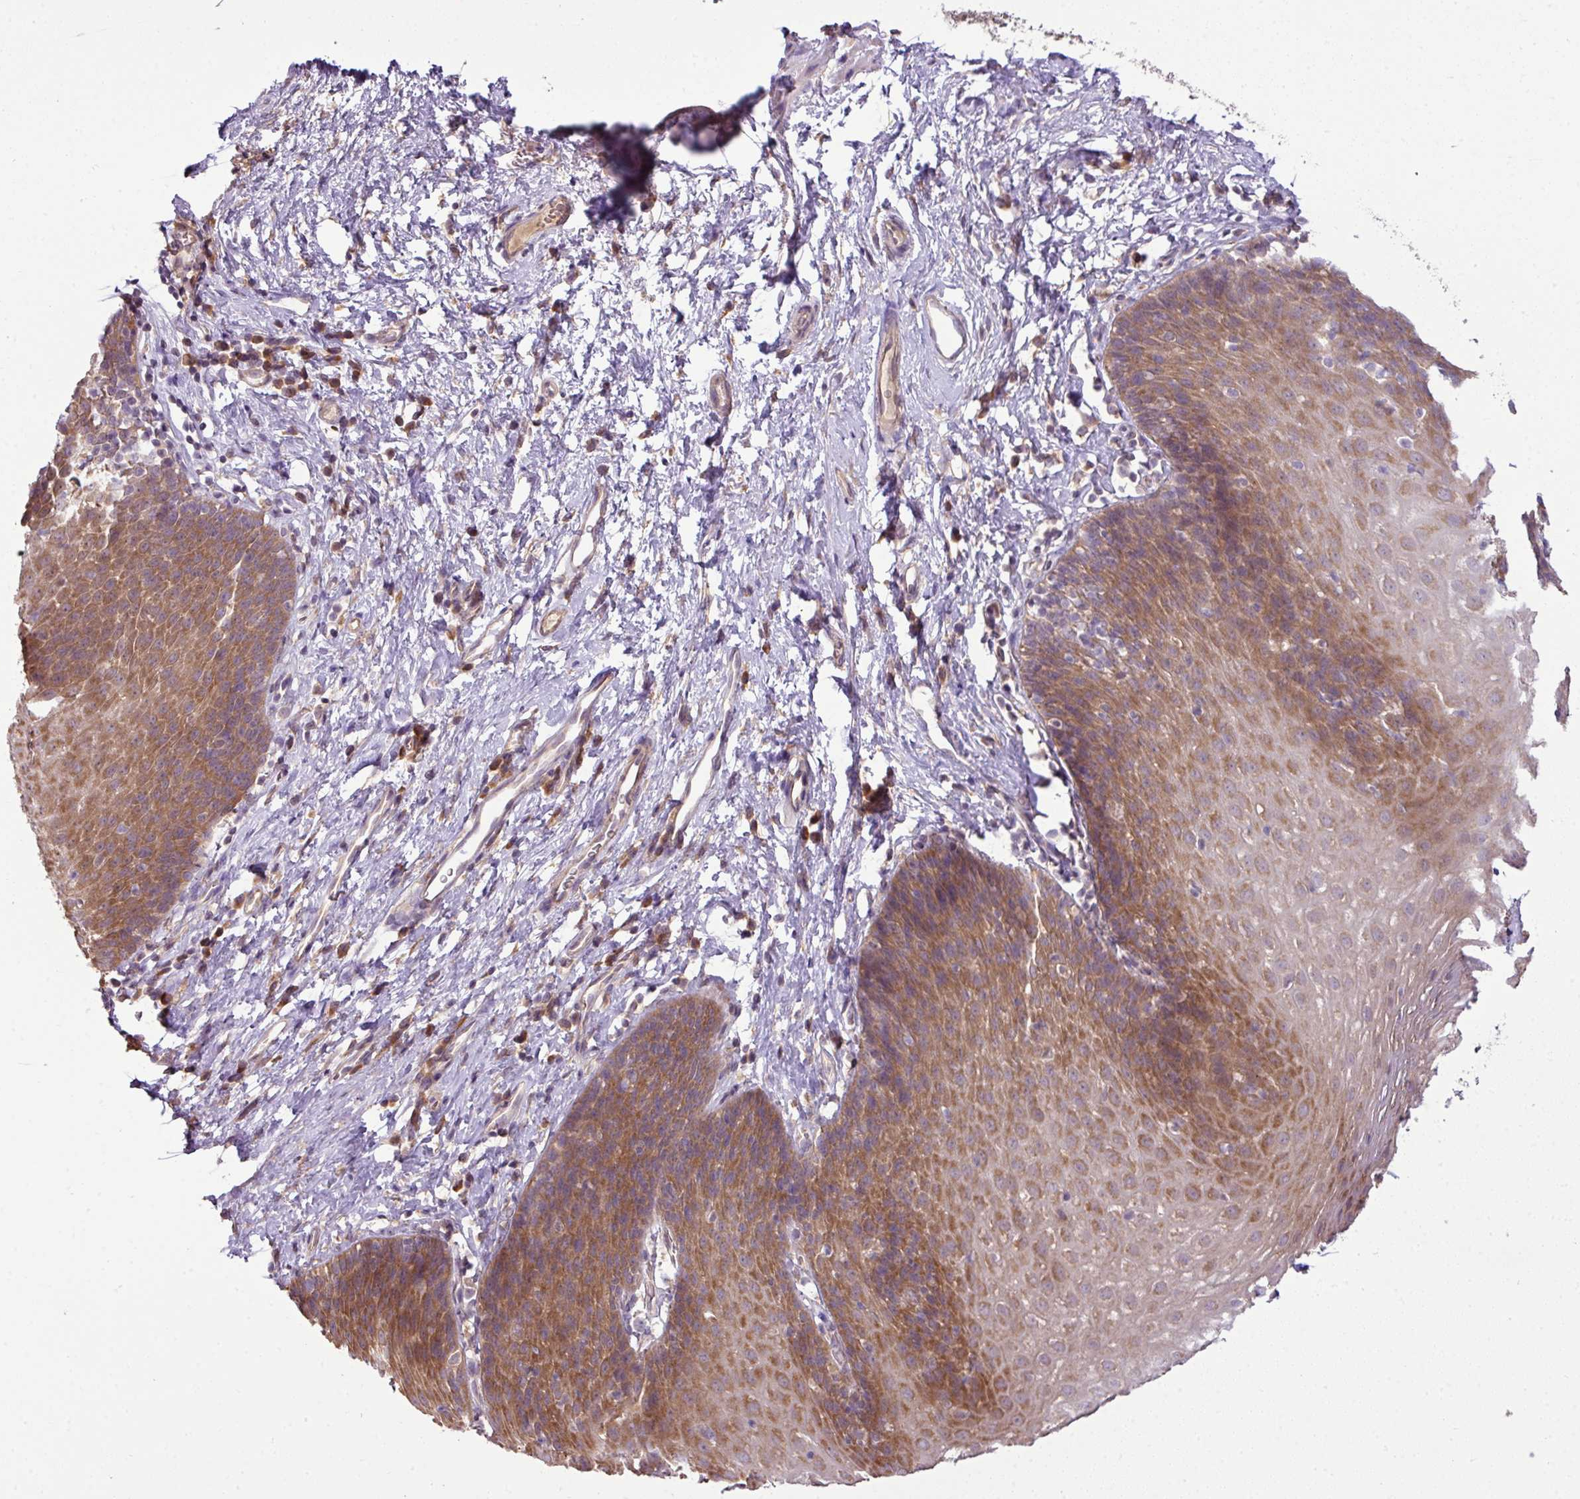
{"staining": {"intensity": "moderate", "quantity": ">75%", "location": "cytoplasmic/membranous"}, "tissue": "esophagus", "cell_type": "Squamous epithelial cells", "image_type": "normal", "snomed": [{"axis": "morphology", "description": "Normal tissue, NOS"}, {"axis": "topography", "description": "Esophagus"}], "caption": "This image shows unremarkable esophagus stained with immunohistochemistry to label a protein in brown. The cytoplasmic/membranous of squamous epithelial cells show moderate positivity for the protein. Nuclei are counter-stained blue.", "gene": "DNAAF4", "patient": {"sex": "female", "age": 61}}